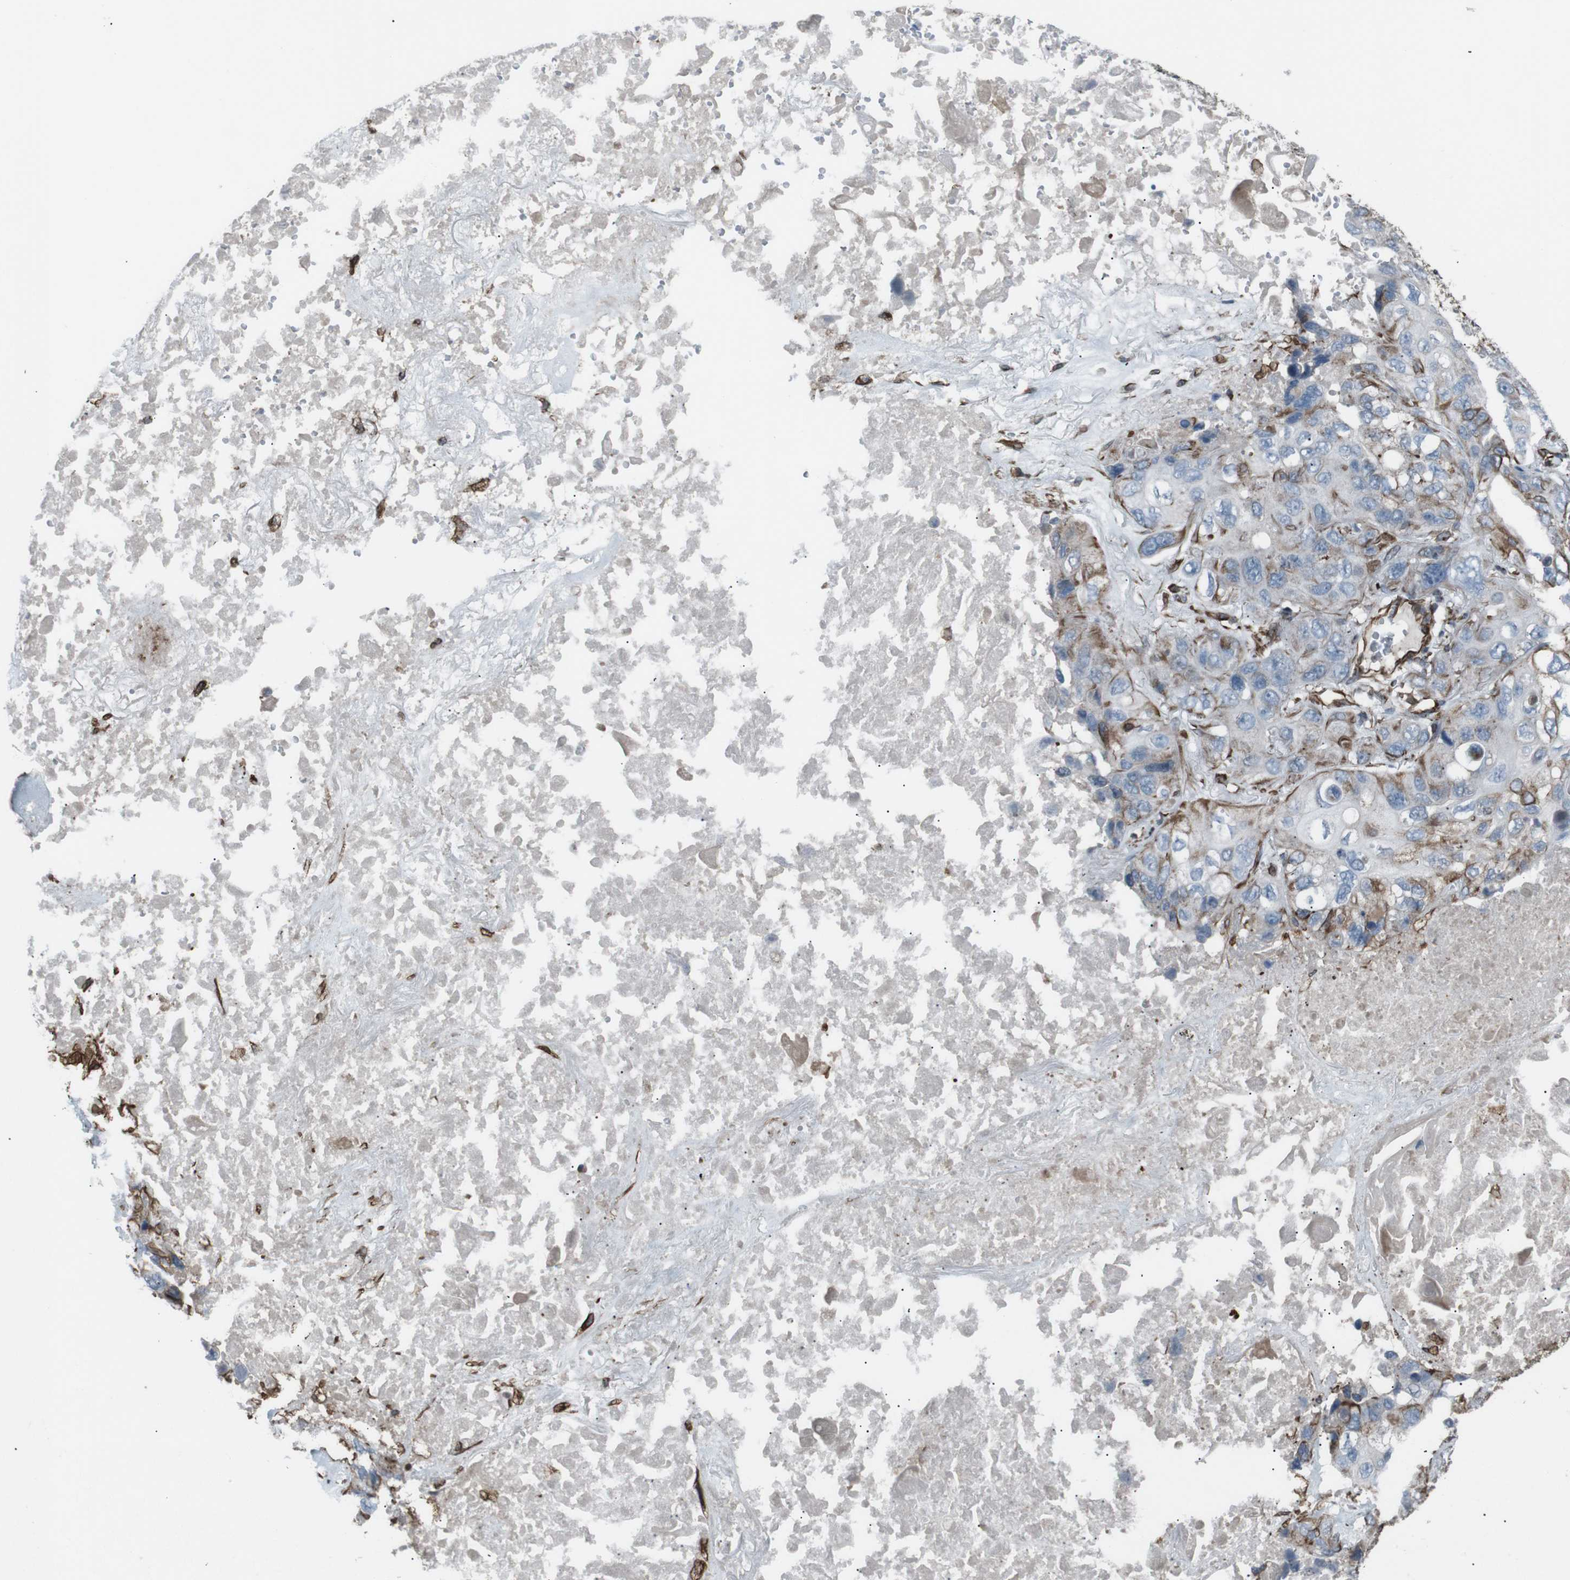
{"staining": {"intensity": "moderate", "quantity": "25%-75%", "location": "cytoplasmic/membranous"}, "tissue": "lung cancer", "cell_type": "Tumor cells", "image_type": "cancer", "snomed": [{"axis": "morphology", "description": "Squamous cell carcinoma, NOS"}, {"axis": "topography", "description": "Lung"}], "caption": "The image displays a brown stain indicating the presence of a protein in the cytoplasmic/membranous of tumor cells in lung squamous cell carcinoma.", "gene": "TMEM141", "patient": {"sex": "female", "age": 73}}